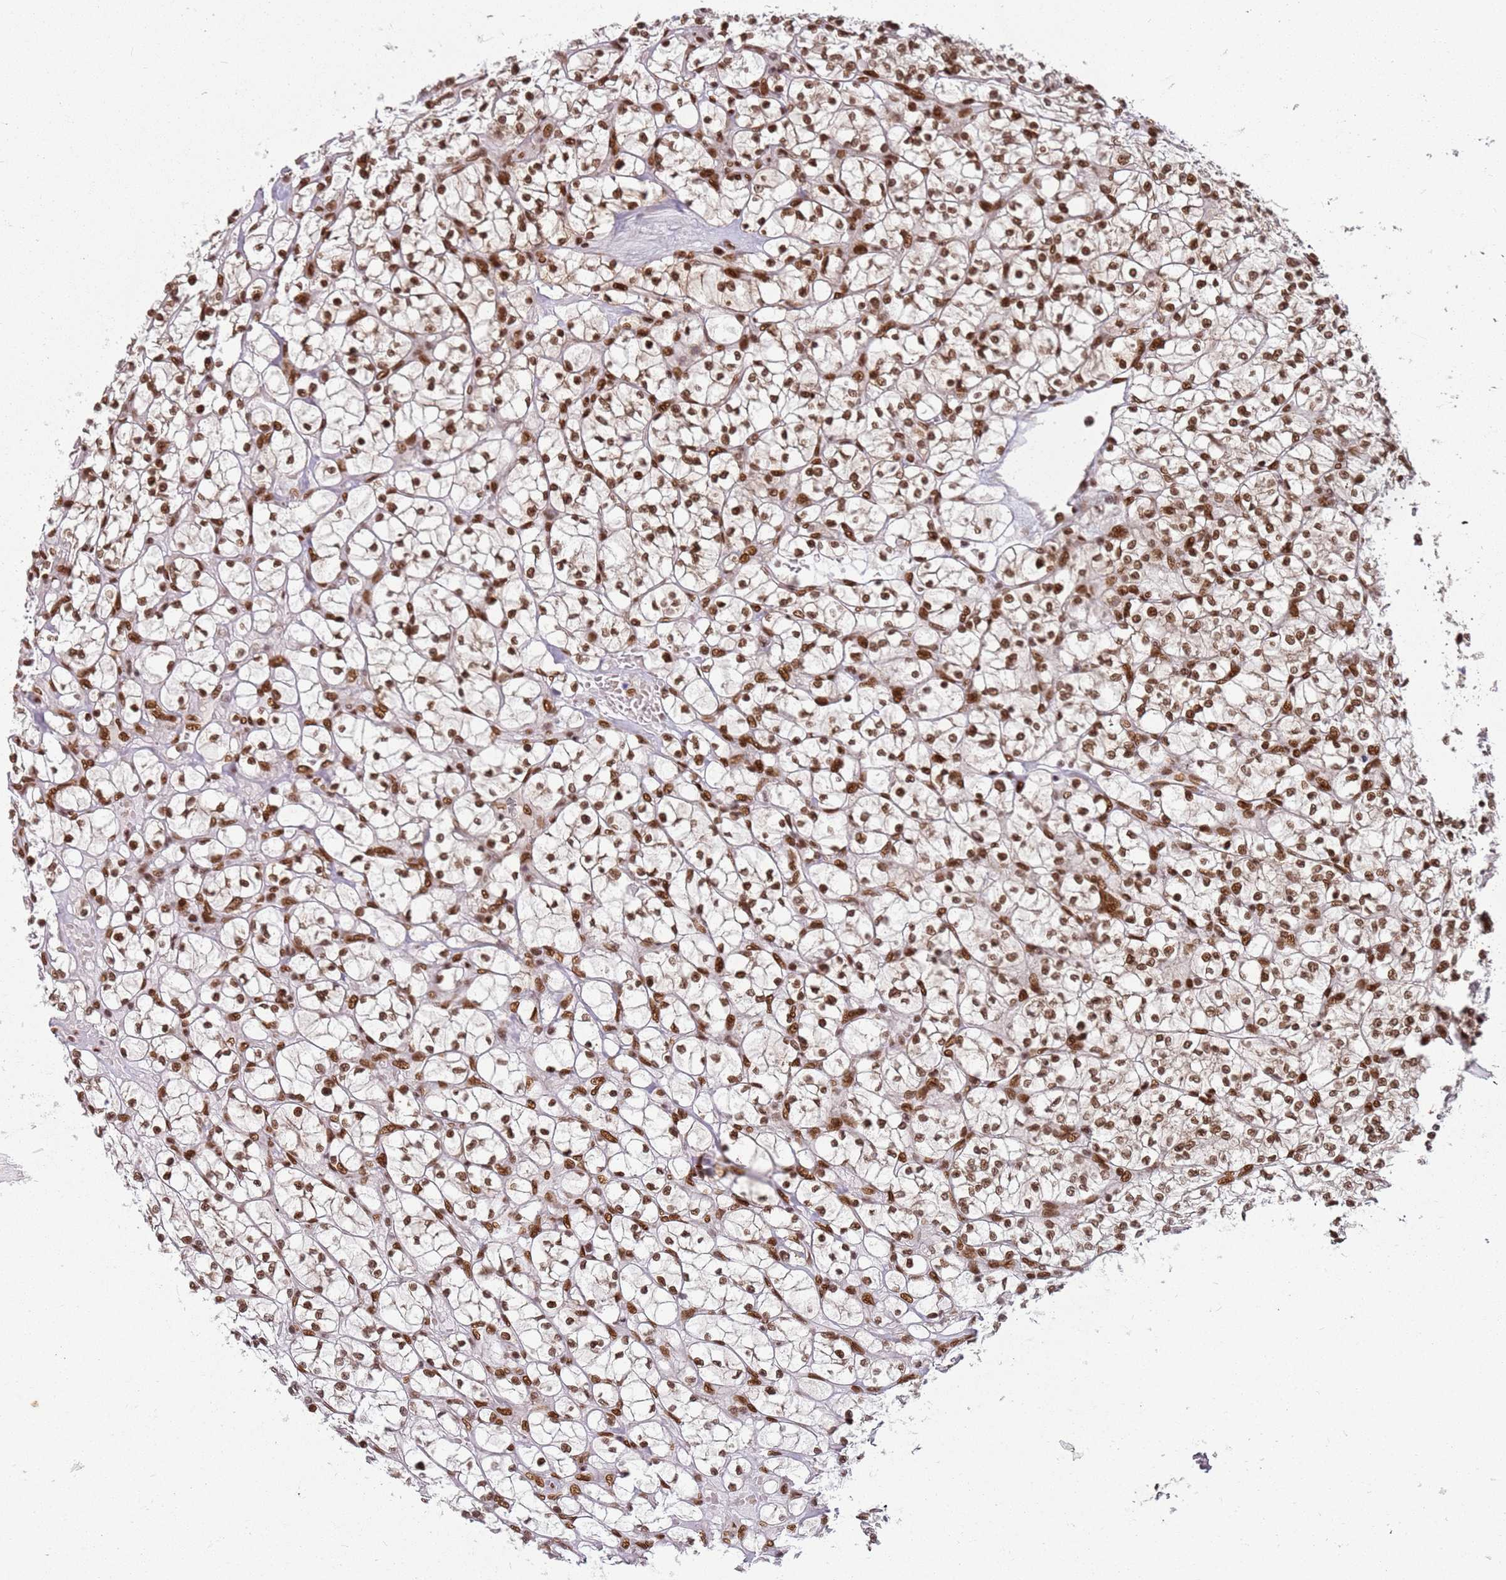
{"staining": {"intensity": "moderate", "quantity": ">75%", "location": "nuclear"}, "tissue": "renal cancer", "cell_type": "Tumor cells", "image_type": "cancer", "snomed": [{"axis": "morphology", "description": "Adenocarcinoma, NOS"}, {"axis": "topography", "description": "Kidney"}], "caption": "A high-resolution histopathology image shows immunohistochemistry staining of renal adenocarcinoma, which exhibits moderate nuclear staining in about >75% of tumor cells. Using DAB (brown) and hematoxylin (blue) stains, captured at high magnification using brightfield microscopy.", "gene": "TENT4A", "patient": {"sex": "female", "age": 64}}